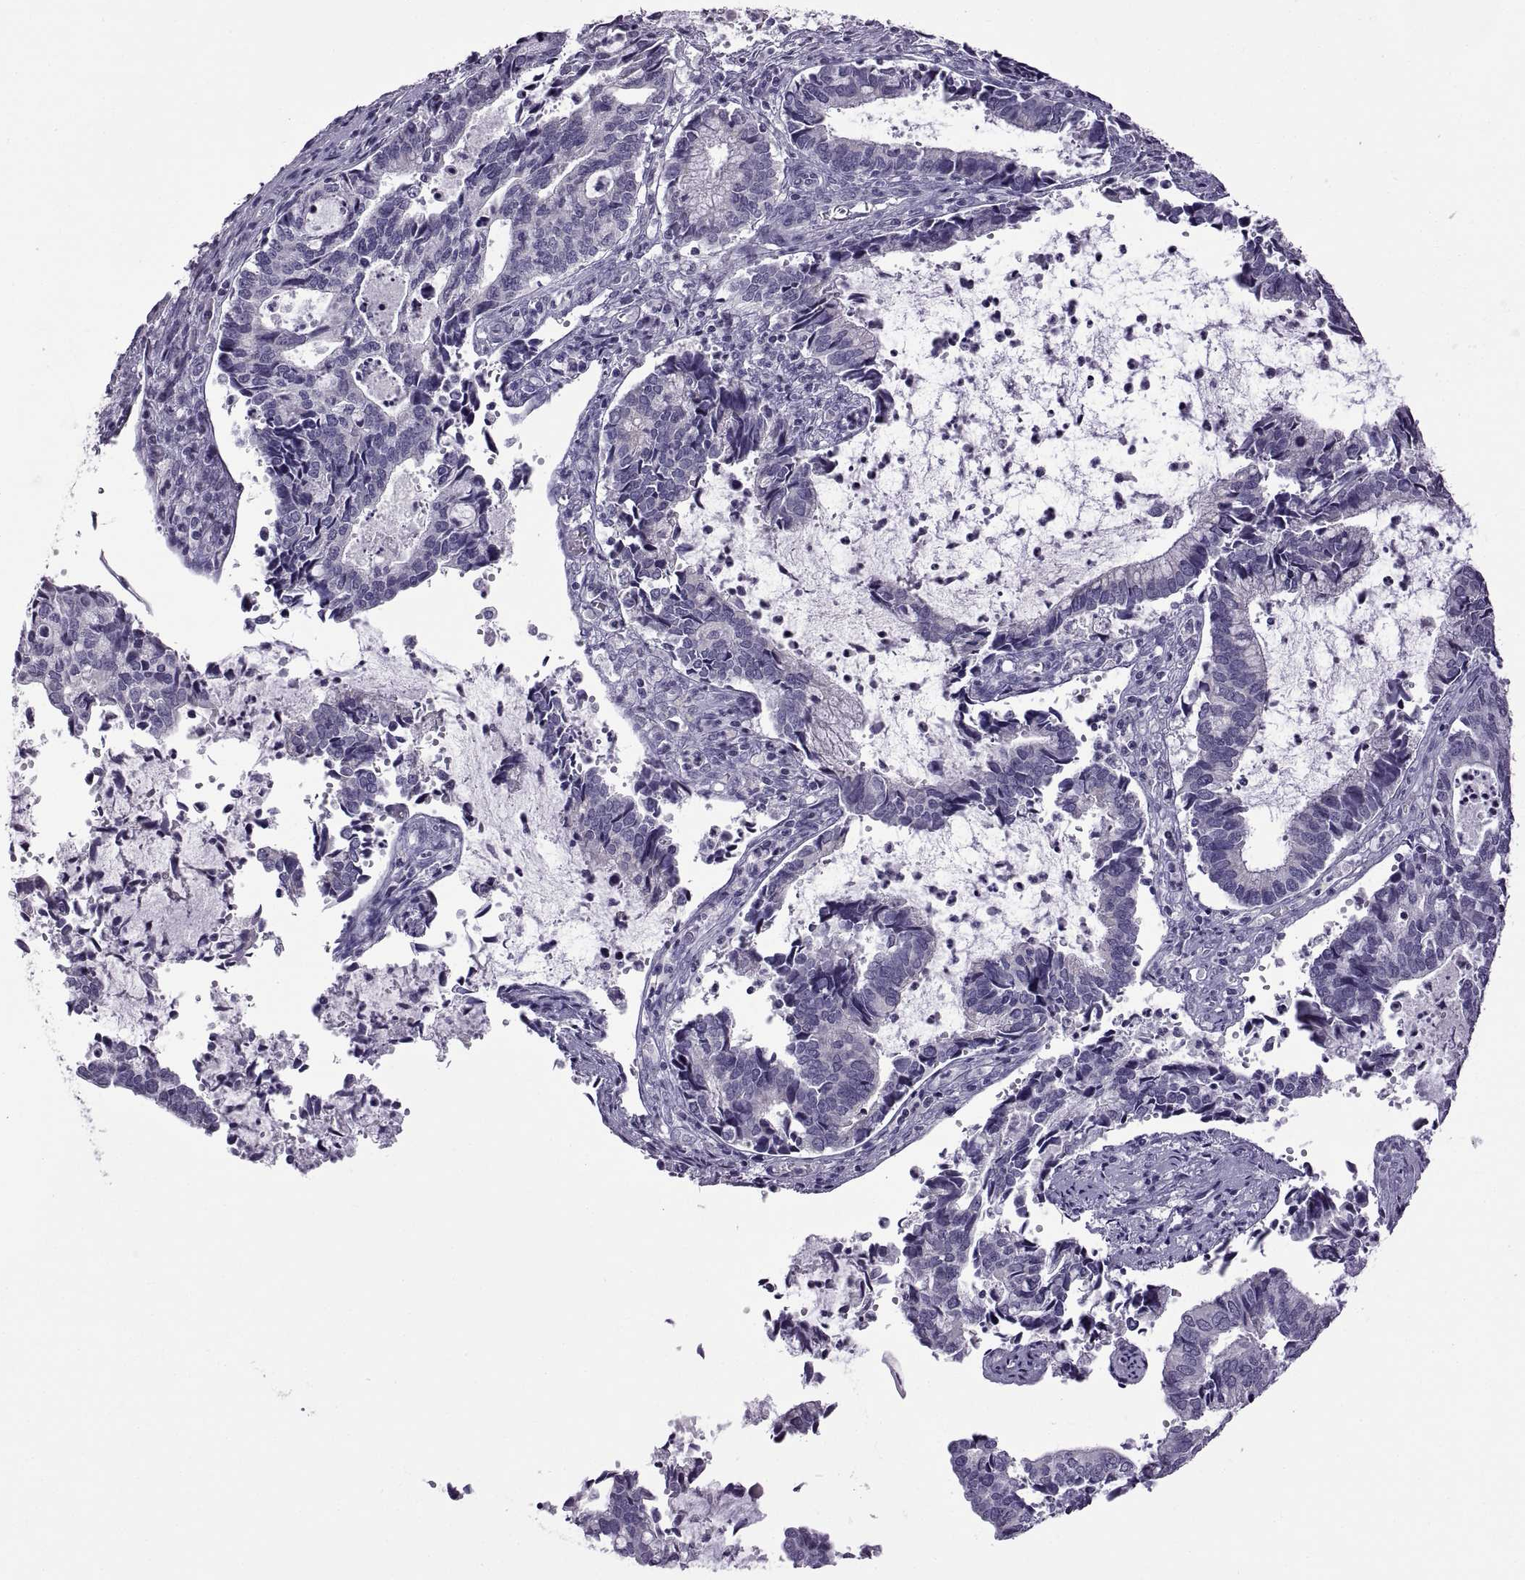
{"staining": {"intensity": "negative", "quantity": "none", "location": "none"}, "tissue": "cervical cancer", "cell_type": "Tumor cells", "image_type": "cancer", "snomed": [{"axis": "morphology", "description": "Adenocarcinoma, NOS"}, {"axis": "topography", "description": "Cervix"}], "caption": "Tumor cells are negative for protein expression in human cervical cancer (adenocarcinoma).", "gene": "RDM1", "patient": {"sex": "female", "age": 42}}